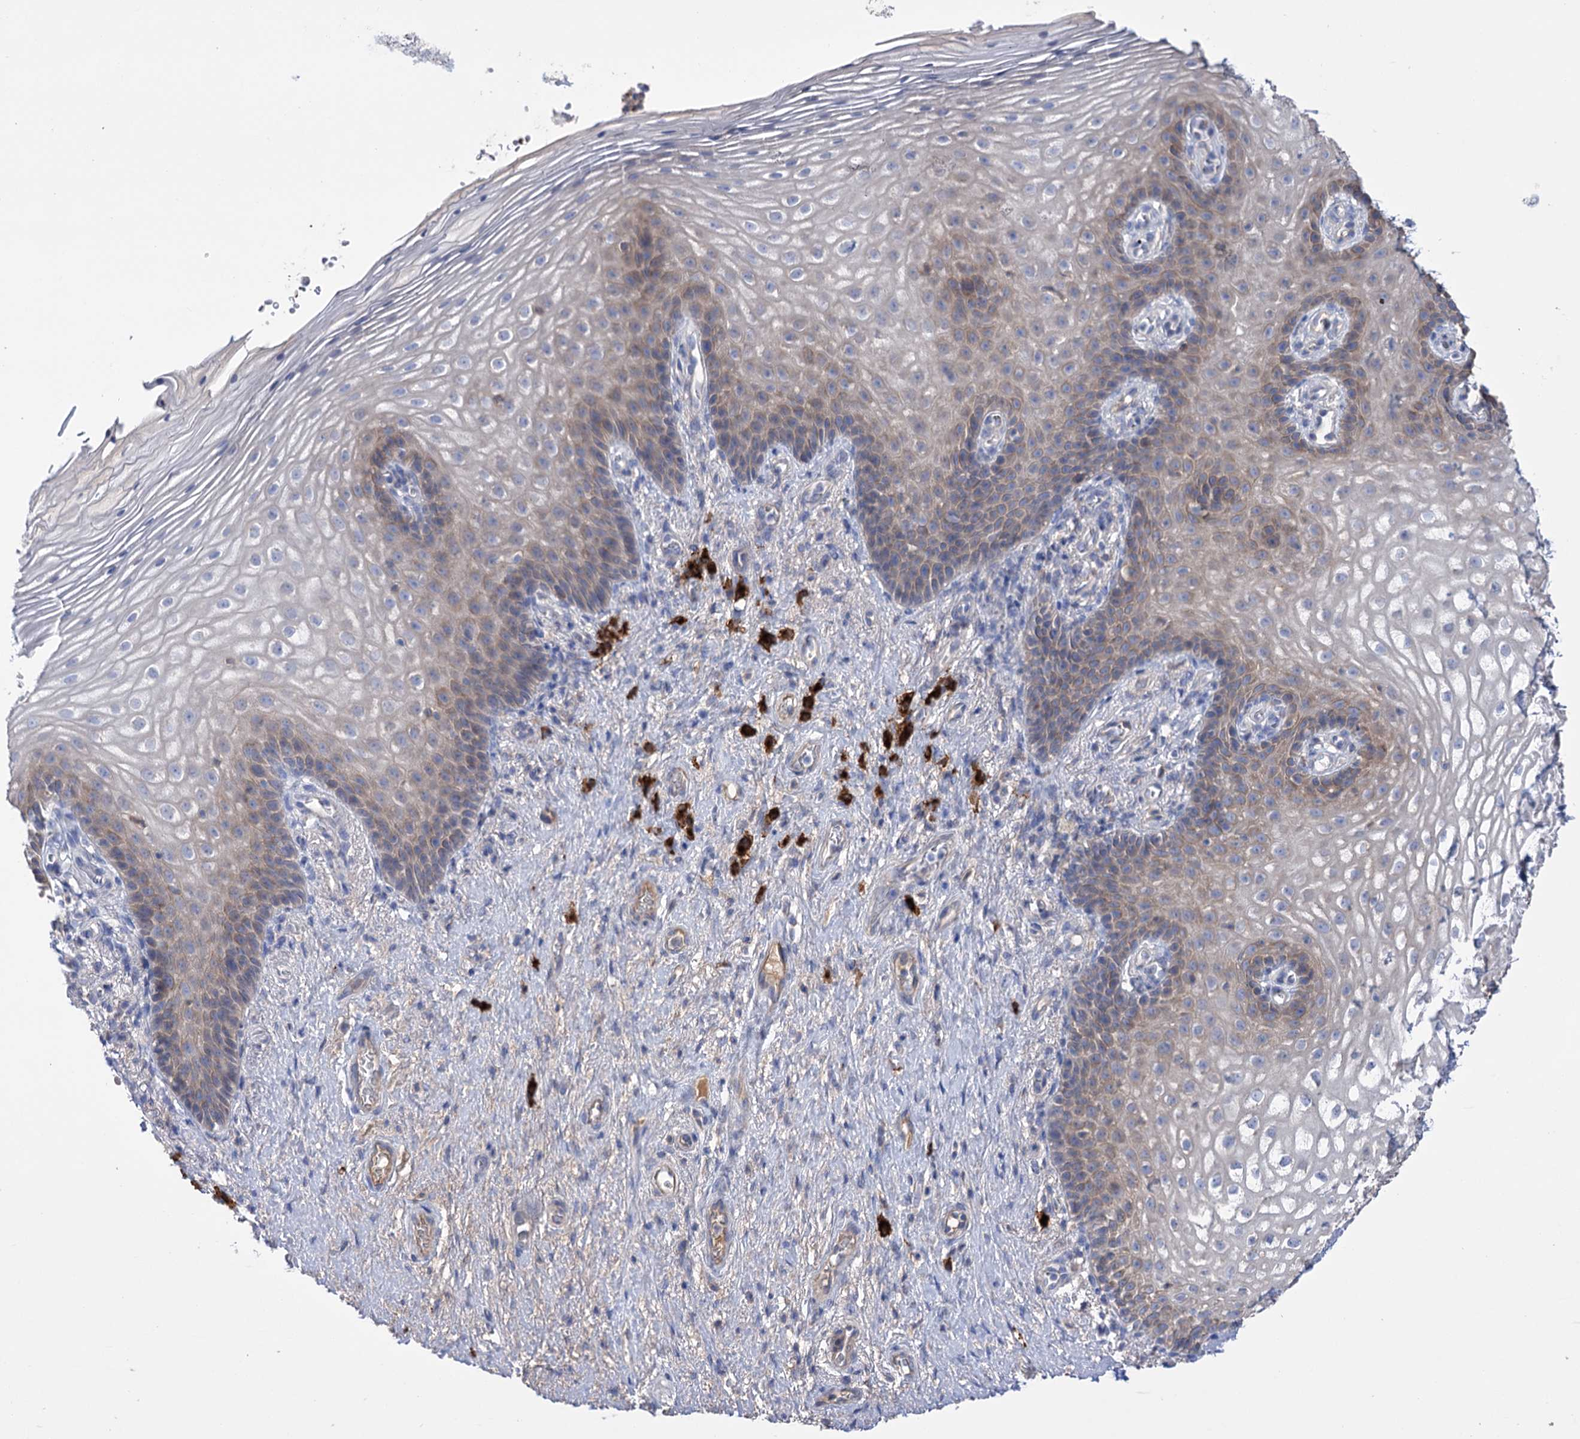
{"staining": {"intensity": "weak", "quantity": "25%-75%", "location": "cytoplasmic/membranous"}, "tissue": "vagina", "cell_type": "Squamous epithelial cells", "image_type": "normal", "snomed": [{"axis": "morphology", "description": "Normal tissue, NOS"}, {"axis": "topography", "description": "Vagina"}], "caption": "A low amount of weak cytoplasmic/membranous staining is seen in approximately 25%-75% of squamous epithelial cells in benign vagina. The staining is performed using DAB brown chromogen to label protein expression. The nuclei are counter-stained blue using hematoxylin.", "gene": "BBS4", "patient": {"sex": "female", "age": 60}}